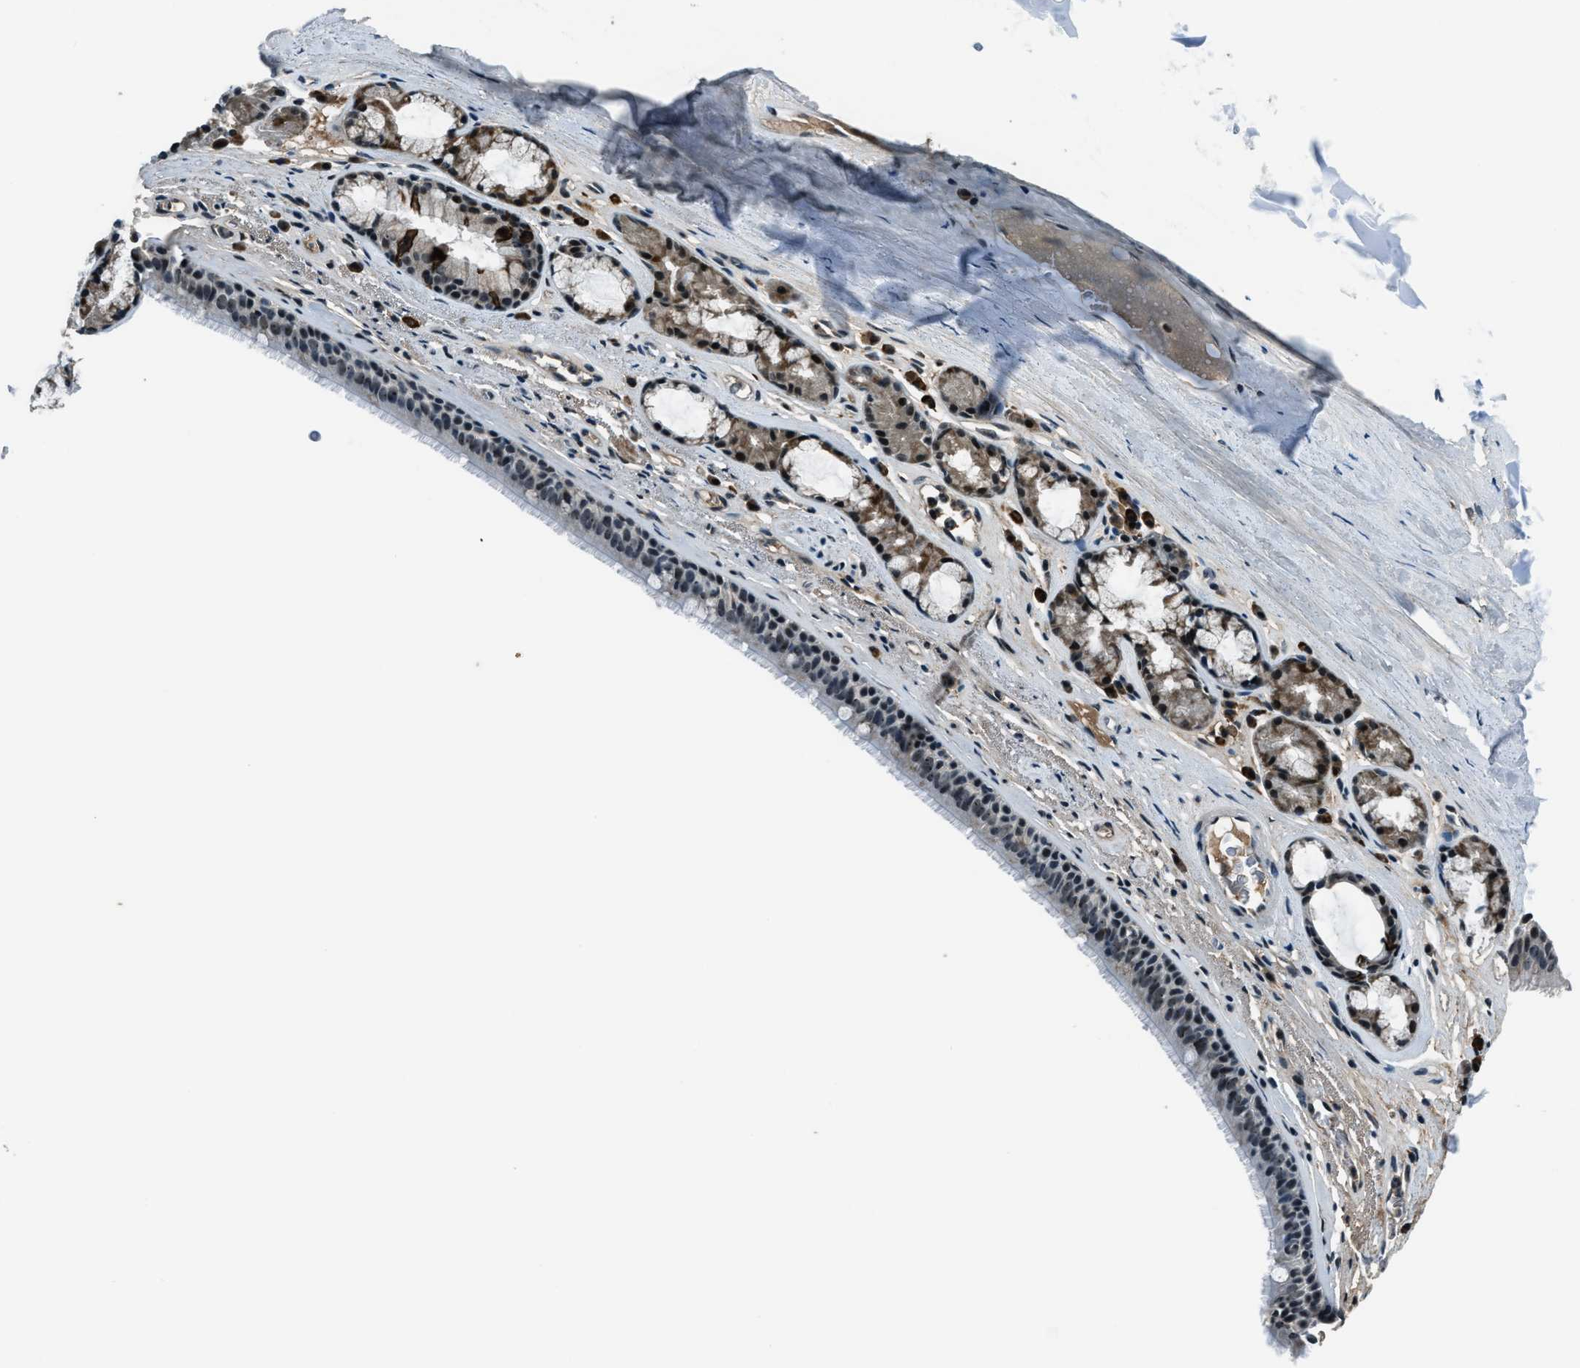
{"staining": {"intensity": "moderate", "quantity": "25%-75%", "location": "cytoplasmic/membranous,nuclear"}, "tissue": "bronchus", "cell_type": "Respiratory epithelial cells", "image_type": "normal", "snomed": [{"axis": "morphology", "description": "Normal tissue, NOS"}, {"axis": "topography", "description": "Cartilage tissue"}], "caption": "An image showing moderate cytoplasmic/membranous,nuclear expression in about 25%-75% of respiratory epithelial cells in benign bronchus, as visualized by brown immunohistochemical staining.", "gene": "ACTL9", "patient": {"sex": "female", "age": 63}}